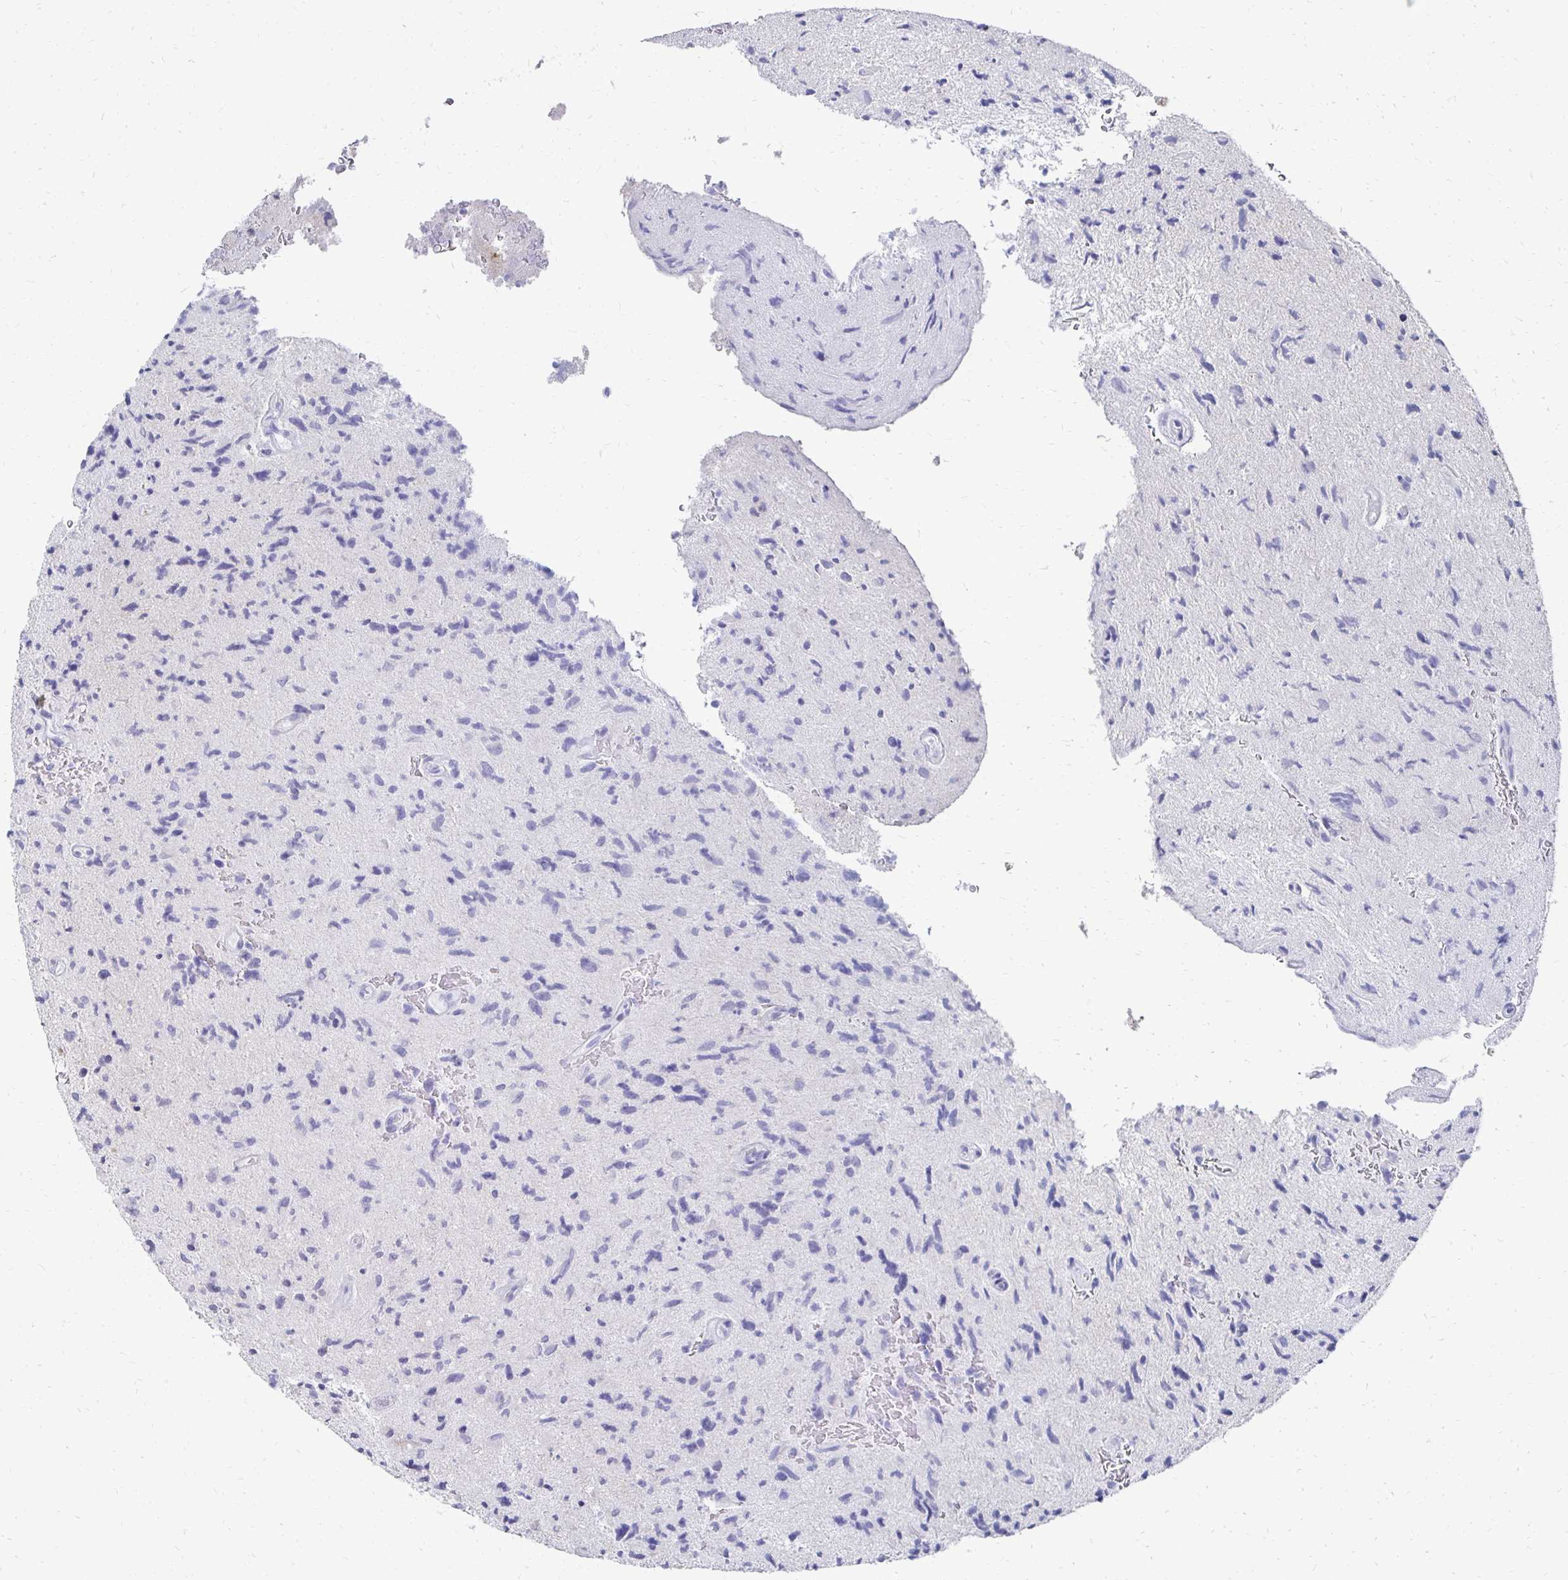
{"staining": {"intensity": "negative", "quantity": "none", "location": "none"}, "tissue": "glioma", "cell_type": "Tumor cells", "image_type": "cancer", "snomed": [{"axis": "morphology", "description": "Glioma, malignant, High grade"}, {"axis": "topography", "description": "Brain"}], "caption": "An image of malignant glioma (high-grade) stained for a protein reveals no brown staining in tumor cells. (Immunohistochemistry, brightfield microscopy, high magnification).", "gene": "SYCP3", "patient": {"sex": "male", "age": 54}}